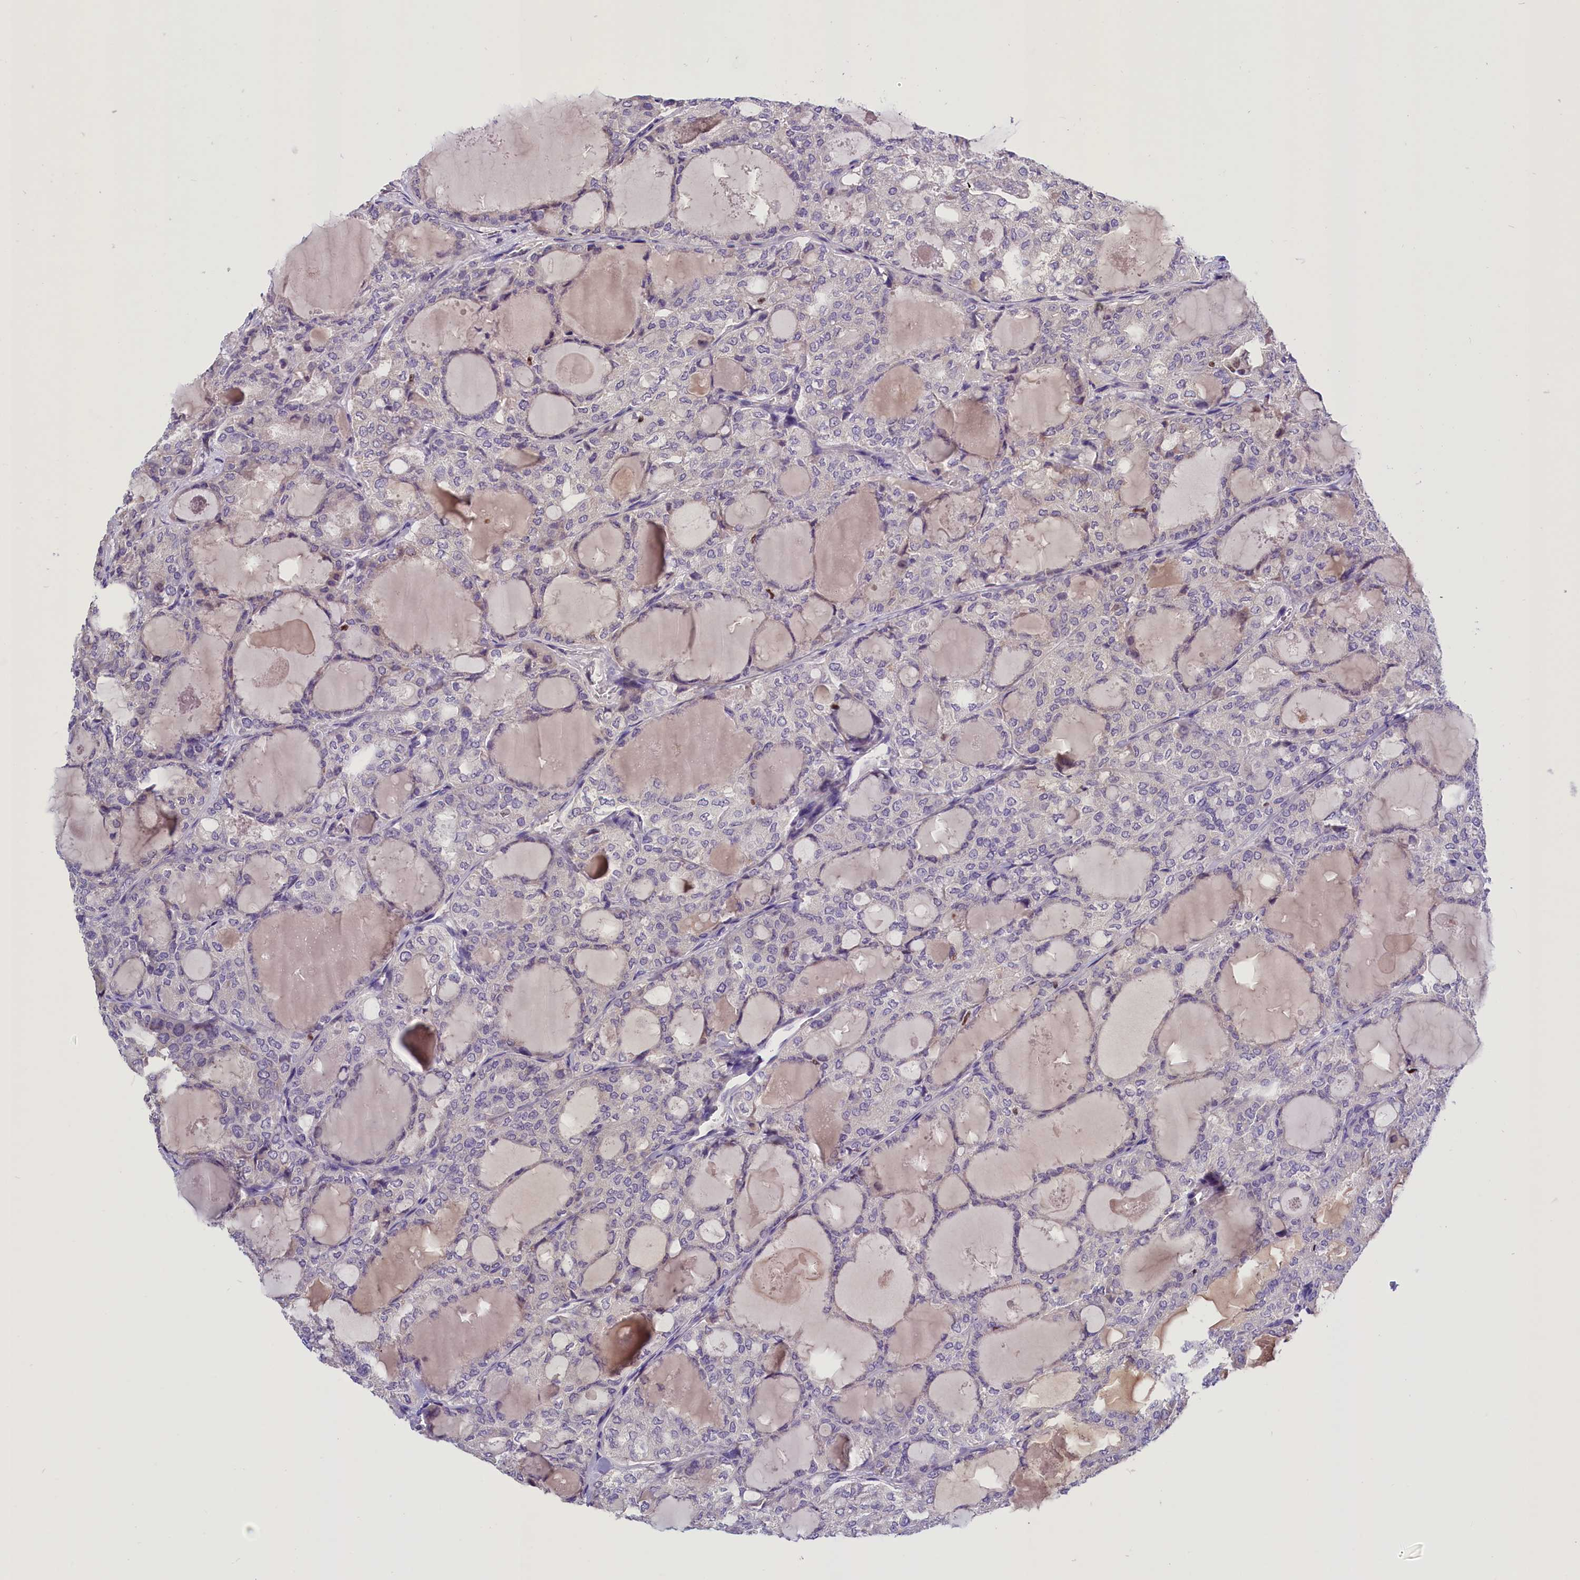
{"staining": {"intensity": "negative", "quantity": "none", "location": "none"}, "tissue": "thyroid cancer", "cell_type": "Tumor cells", "image_type": "cancer", "snomed": [{"axis": "morphology", "description": "Follicular adenoma carcinoma, NOS"}, {"axis": "topography", "description": "Thyroid gland"}], "caption": "Human thyroid cancer stained for a protein using immunohistochemistry exhibits no positivity in tumor cells.", "gene": "BTBD9", "patient": {"sex": "male", "age": 75}}